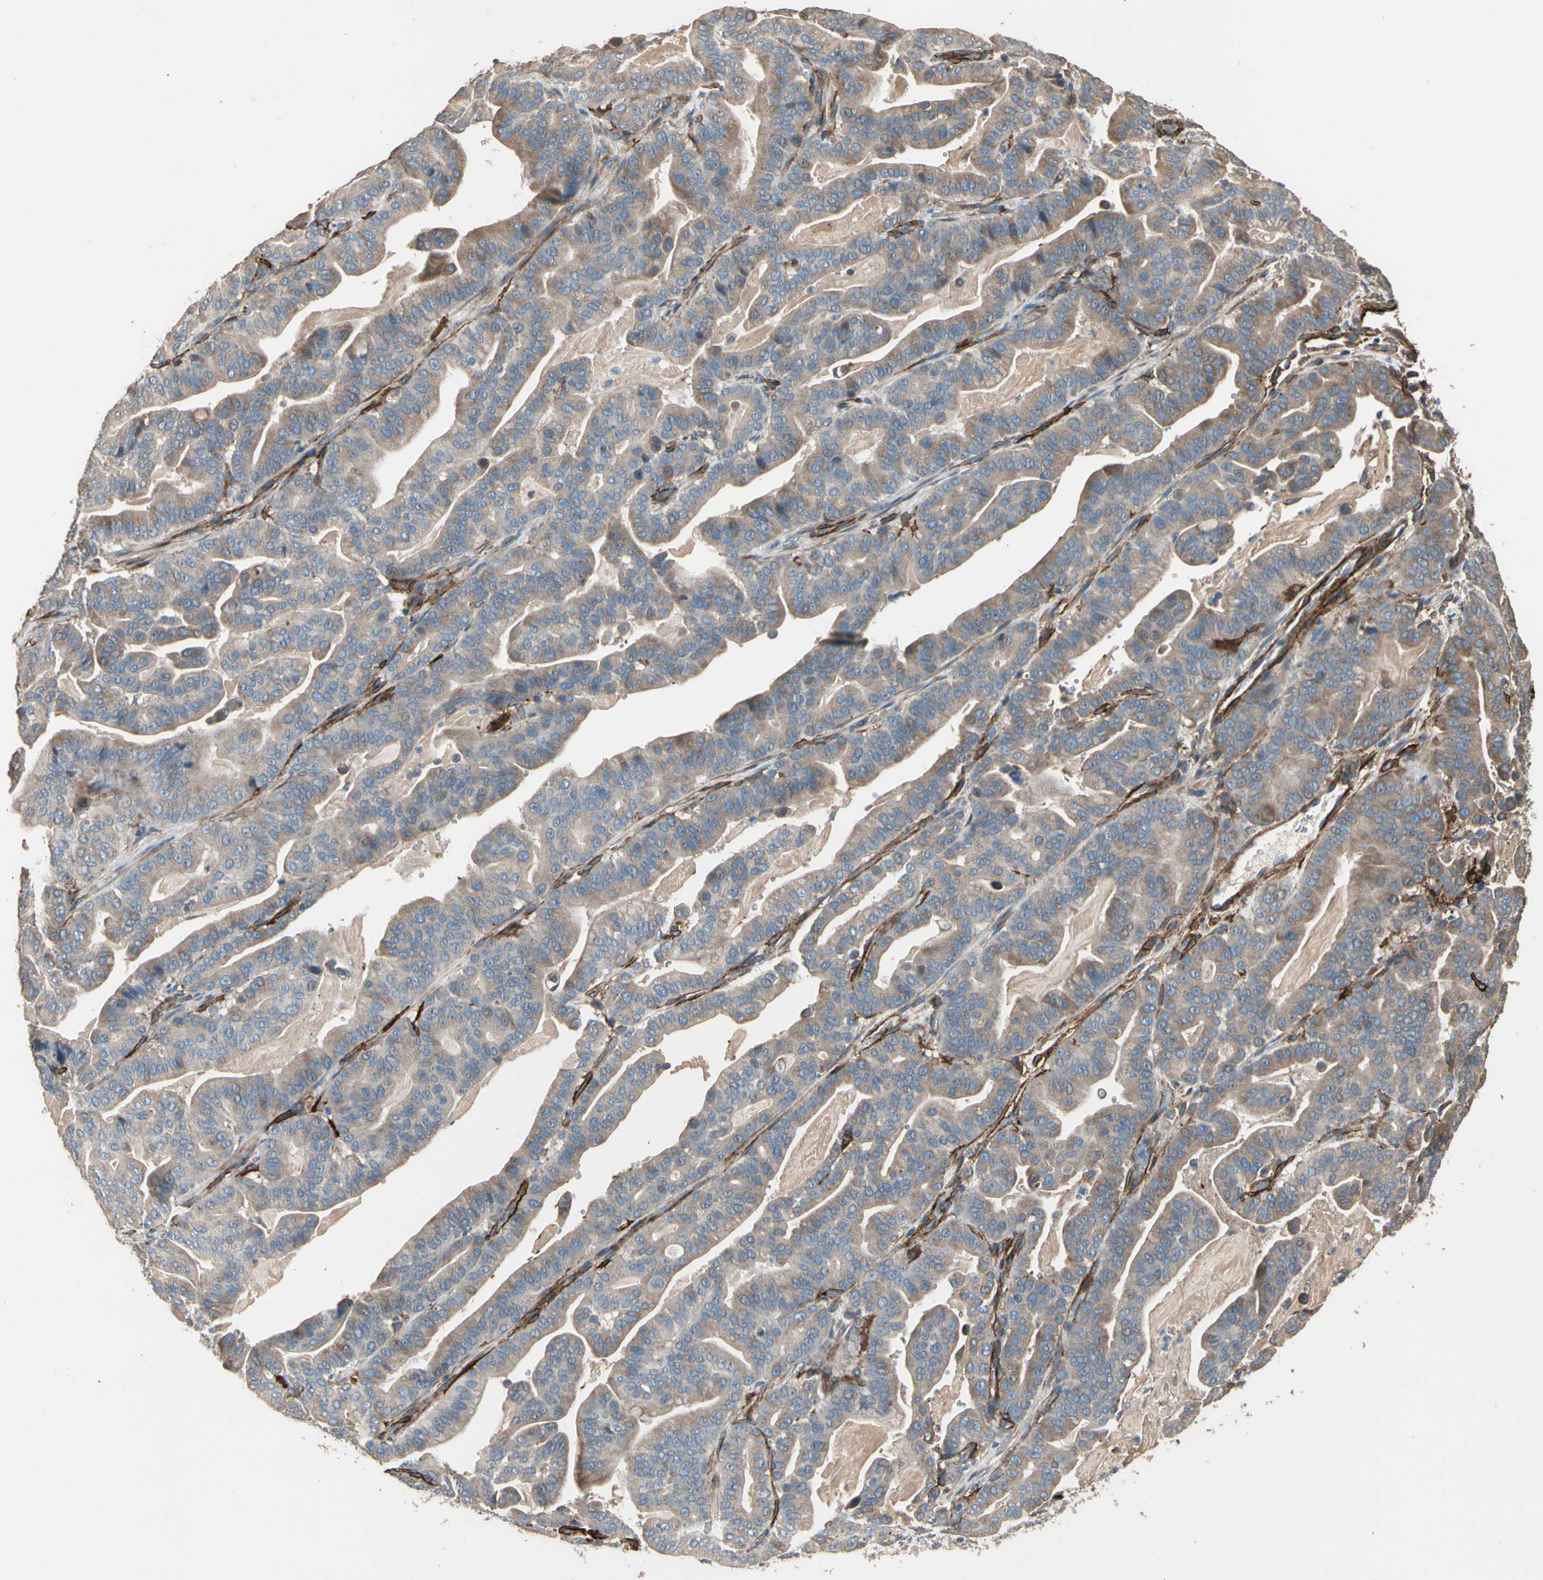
{"staining": {"intensity": "moderate", "quantity": ">75%", "location": "cytoplasmic/membranous"}, "tissue": "pancreatic cancer", "cell_type": "Tumor cells", "image_type": "cancer", "snomed": [{"axis": "morphology", "description": "Adenocarcinoma, NOS"}, {"axis": "topography", "description": "Pancreas"}], "caption": "Protein staining of pancreatic cancer (adenocarcinoma) tissue demonstrates moderate cytoplasmic/membranous staining in about >75% of tumor cells.", "gene": "SUSD2", "patient": {"sex": "male", "age": 63}}